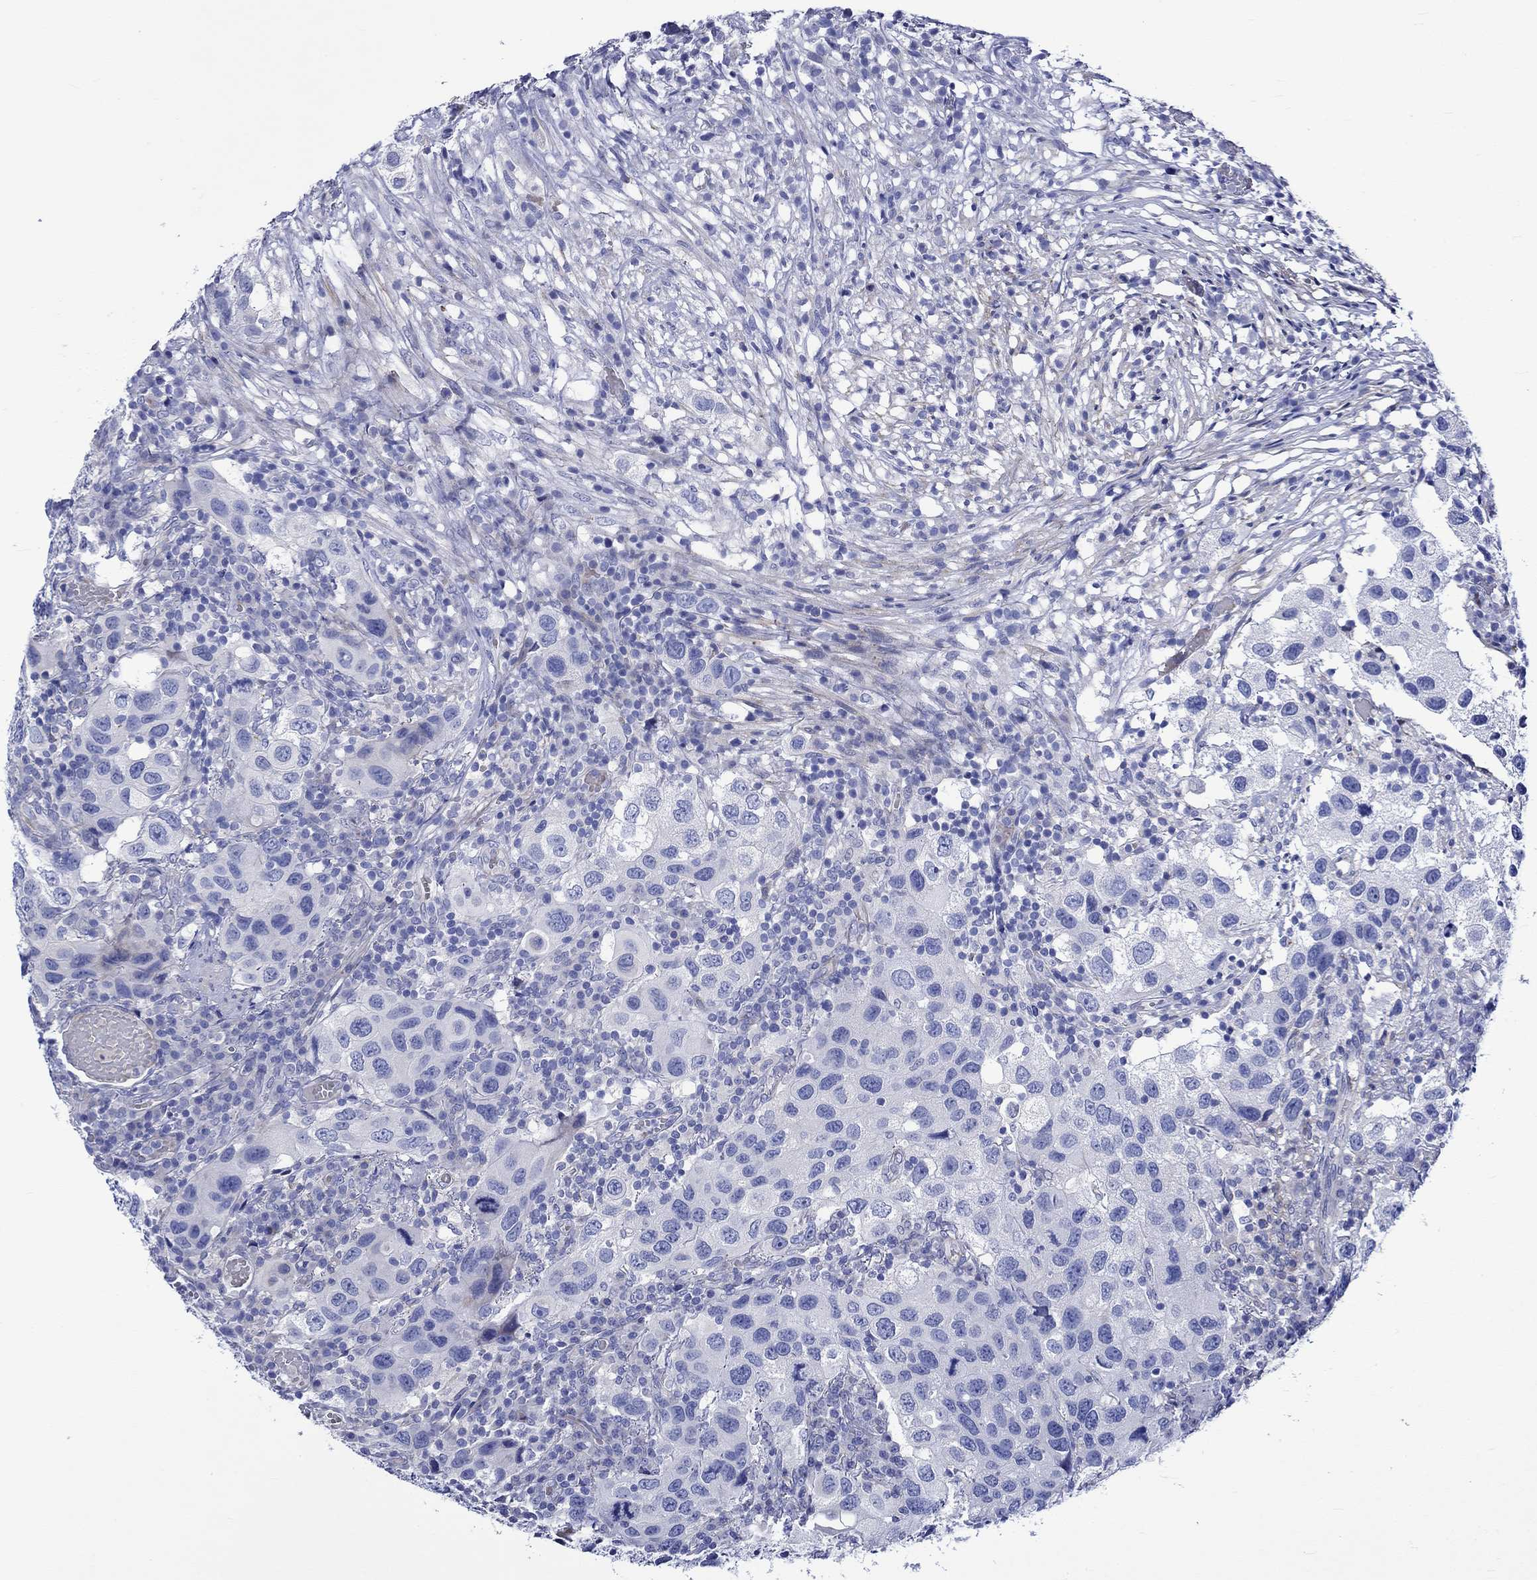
{"staining": {"intensity": "negative", "quantity": "none", "location": "none"}, "tissue": "urothelial cancer", "cell_type": "Tumor cells", "image_type": "cancer", "snomed": [{"axis": "morphology", "description": "Urothelial carcinoma, High grade"}, {"axis": "topography", "description": "Urinary bladder"}], "caption": "The micrograph reveals no significant staining in tumor cells of urothelial cancer.", "gene": "NRIP3", "patient": {"sex": "male", "age": 79}}